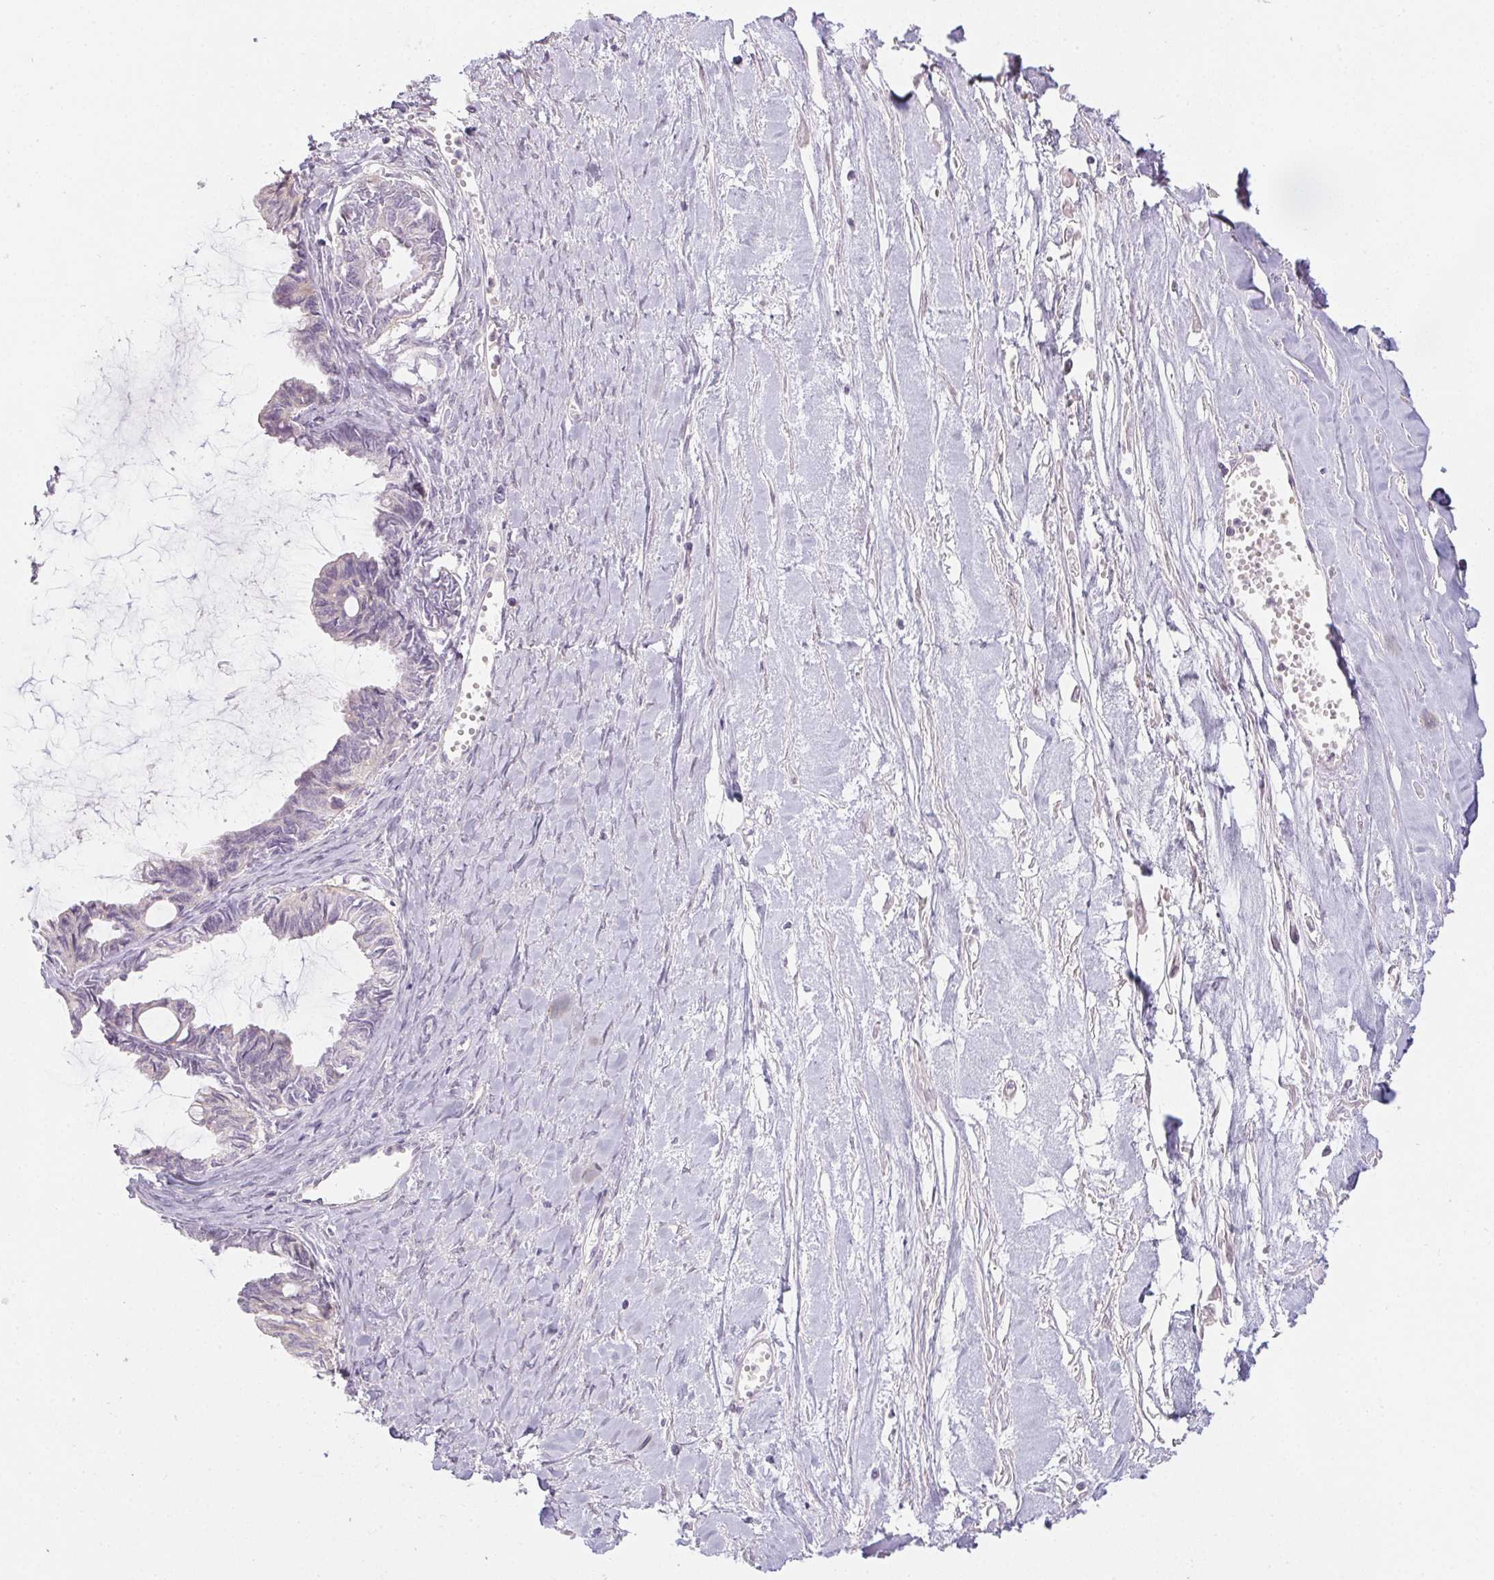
{"staining": {"intensity": "negative", "quantity": "none", "location": "none"}, "tissue": "ovarian cancer", "cell_type": "Tumor cells", "image_type": "cancer", "snomed": [{"axis": "morphology", "description": "Cystadenocarcinoma, mucinous, NOS"}, {"axis": "topography", "description": "Ovary"}], "caption": "Mucinous cystadenocarcinoma (ovarian) stained for a protein using immunohistochemistry (IHC) shows no positivity tumor cells.", "gene": "CTCFL", "patient": {"sex": "female", "age": 61}}